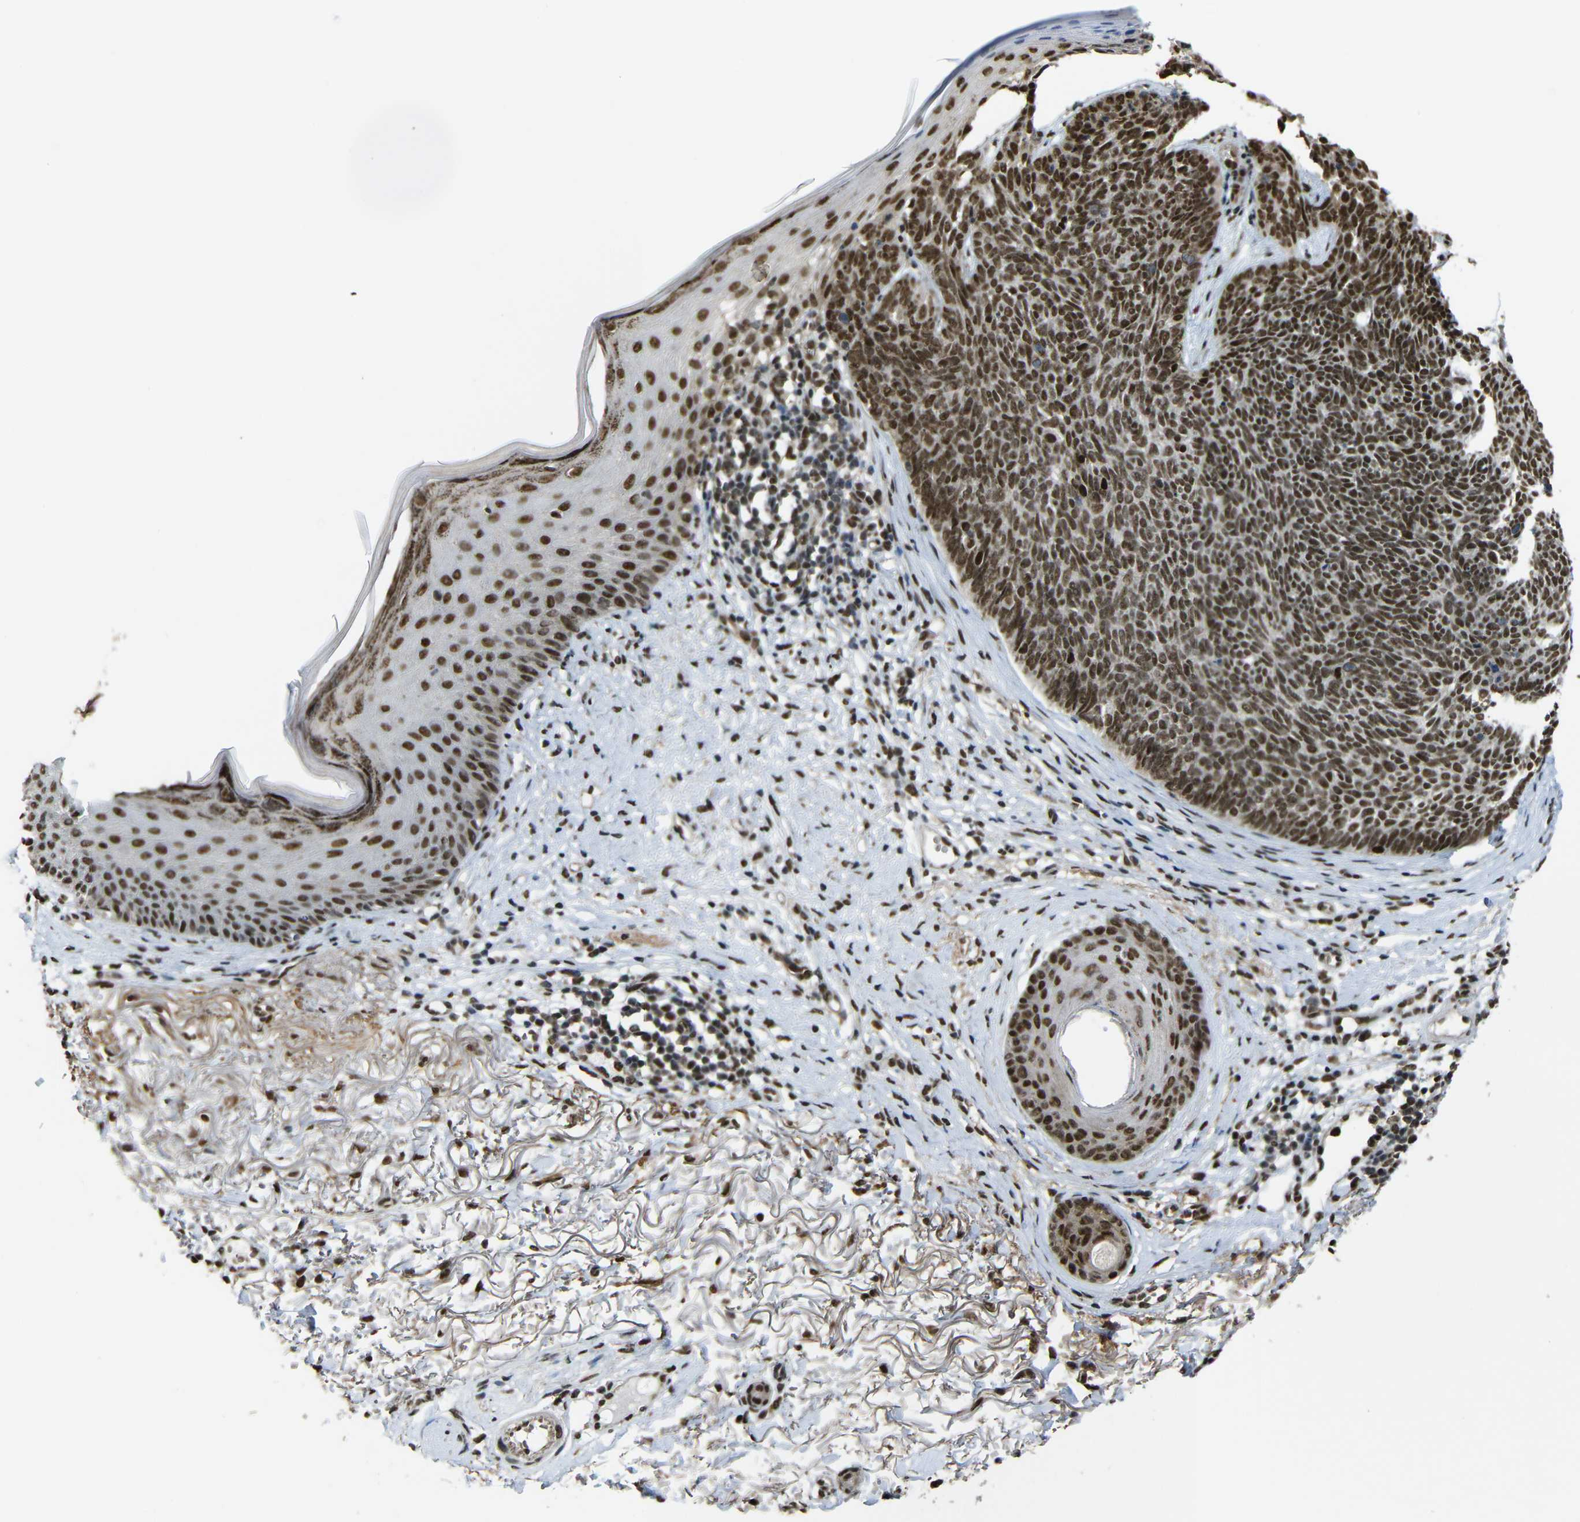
{"staining": {"intensity": "strong", "quantity": ">75%", "location": "cytoplasmic/membranous,nuclear"}, "tissue": "skin cancer", "cell_type": "Tumor cells", "image_type": "cancer", "snomed": [{"axis": "morphology", "description": "Basal cell carcinoma"}, {"axis": "topography", "description": "Skin"}], "caption": "Skin basal cell carcinoma stained for a protein (brown) reveals strong cytoplasmic/membranous and nuclear positive positivity in approximately >75% of tumor cells.", "gene": "TCF7L2", "patient": {"sex": "female", "age": 70}}